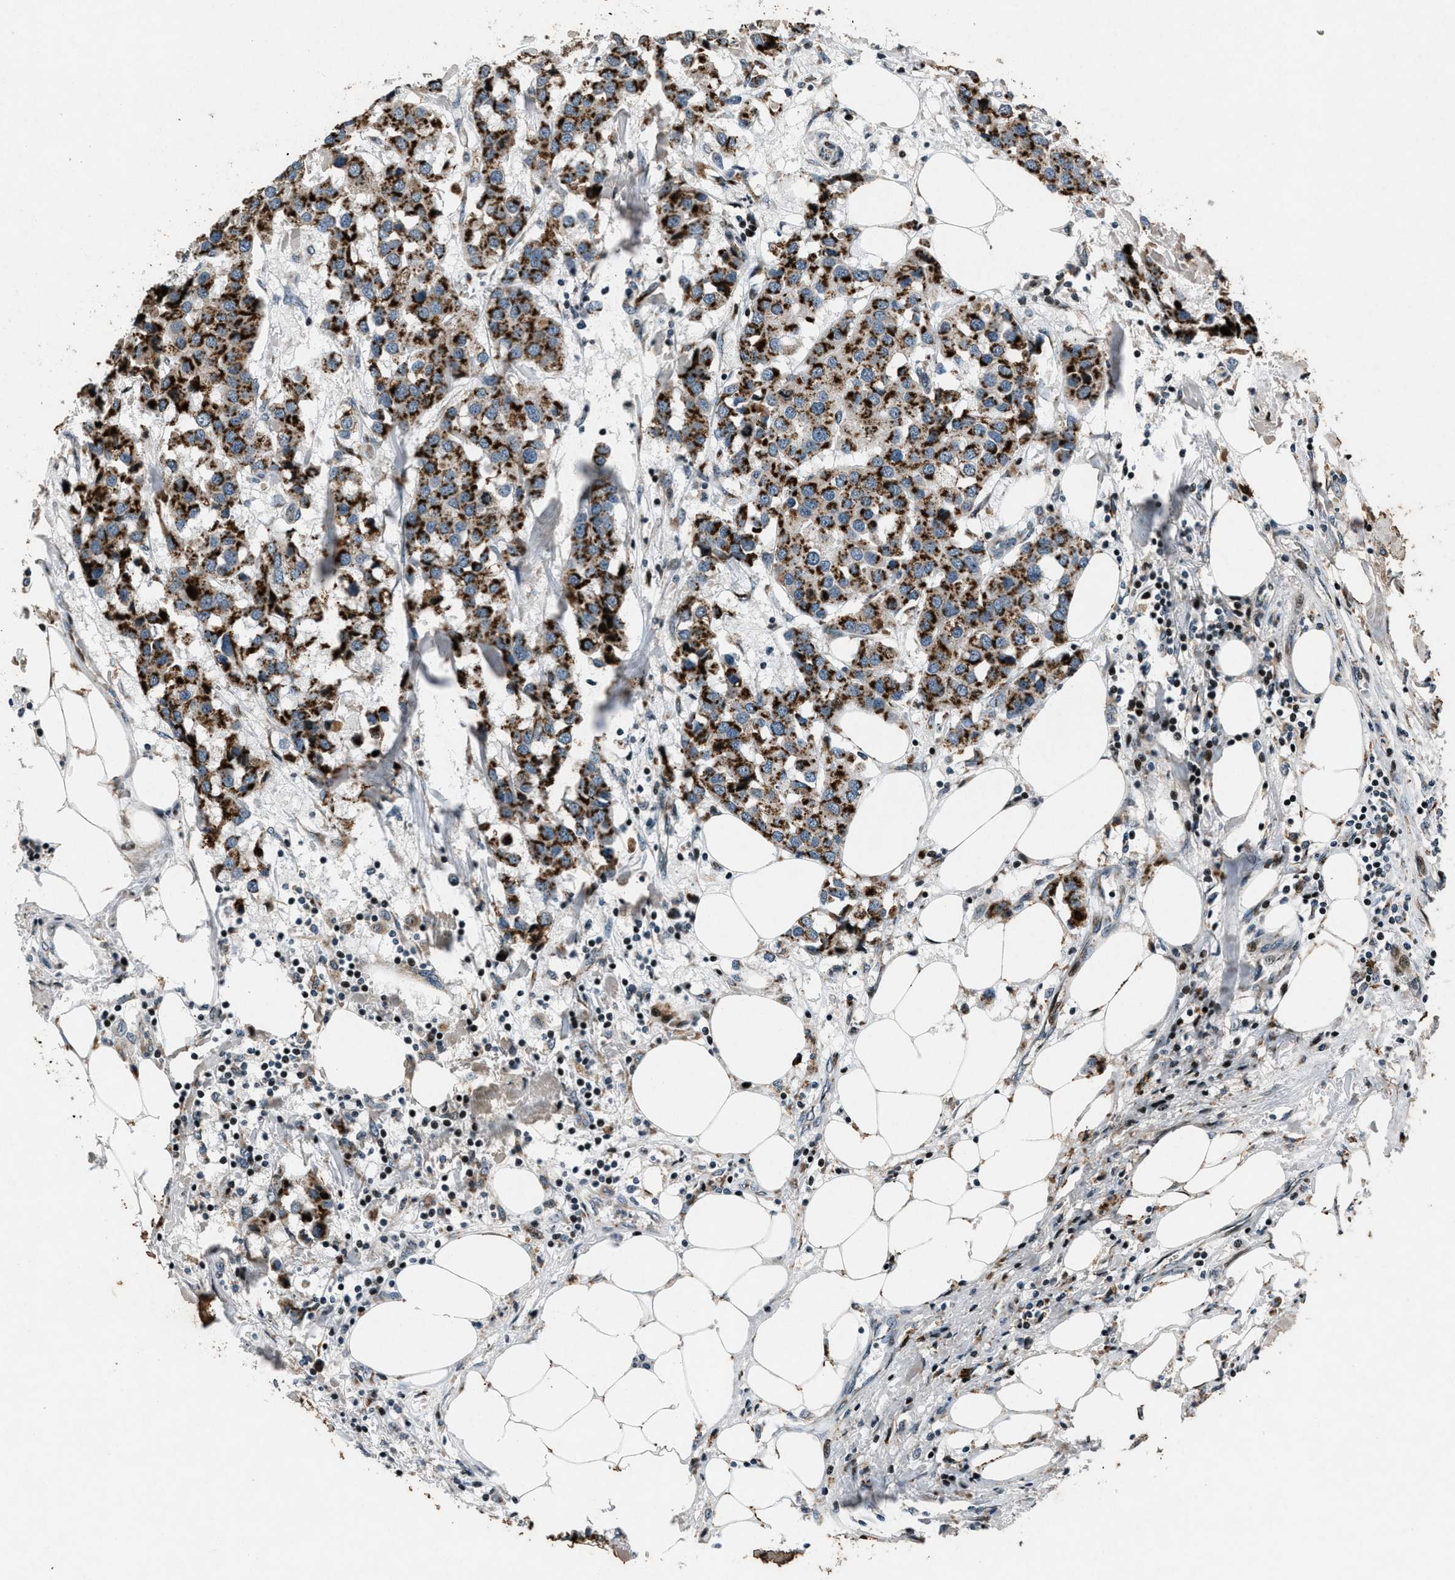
{"staining": {"intensity": "strong", "quantity": ">75%", "location": "cytoplasmic/membranous"}, "tissue": "breast cancer", "cell_type": "Tumor cells", "image_type": "cancer", "snomed": [{"axis": "morphology", "description": "Duct carcinoma"}, {"axis": "topography", "description": "Breast"}], "caption": "Protein expression analysis of human breast cancer reveals strong cytoplasmic/membranous expression in approximately >75% of tumor cells.", "gene": "GPC6", "patient": {"sex": "female", "age": 80}}